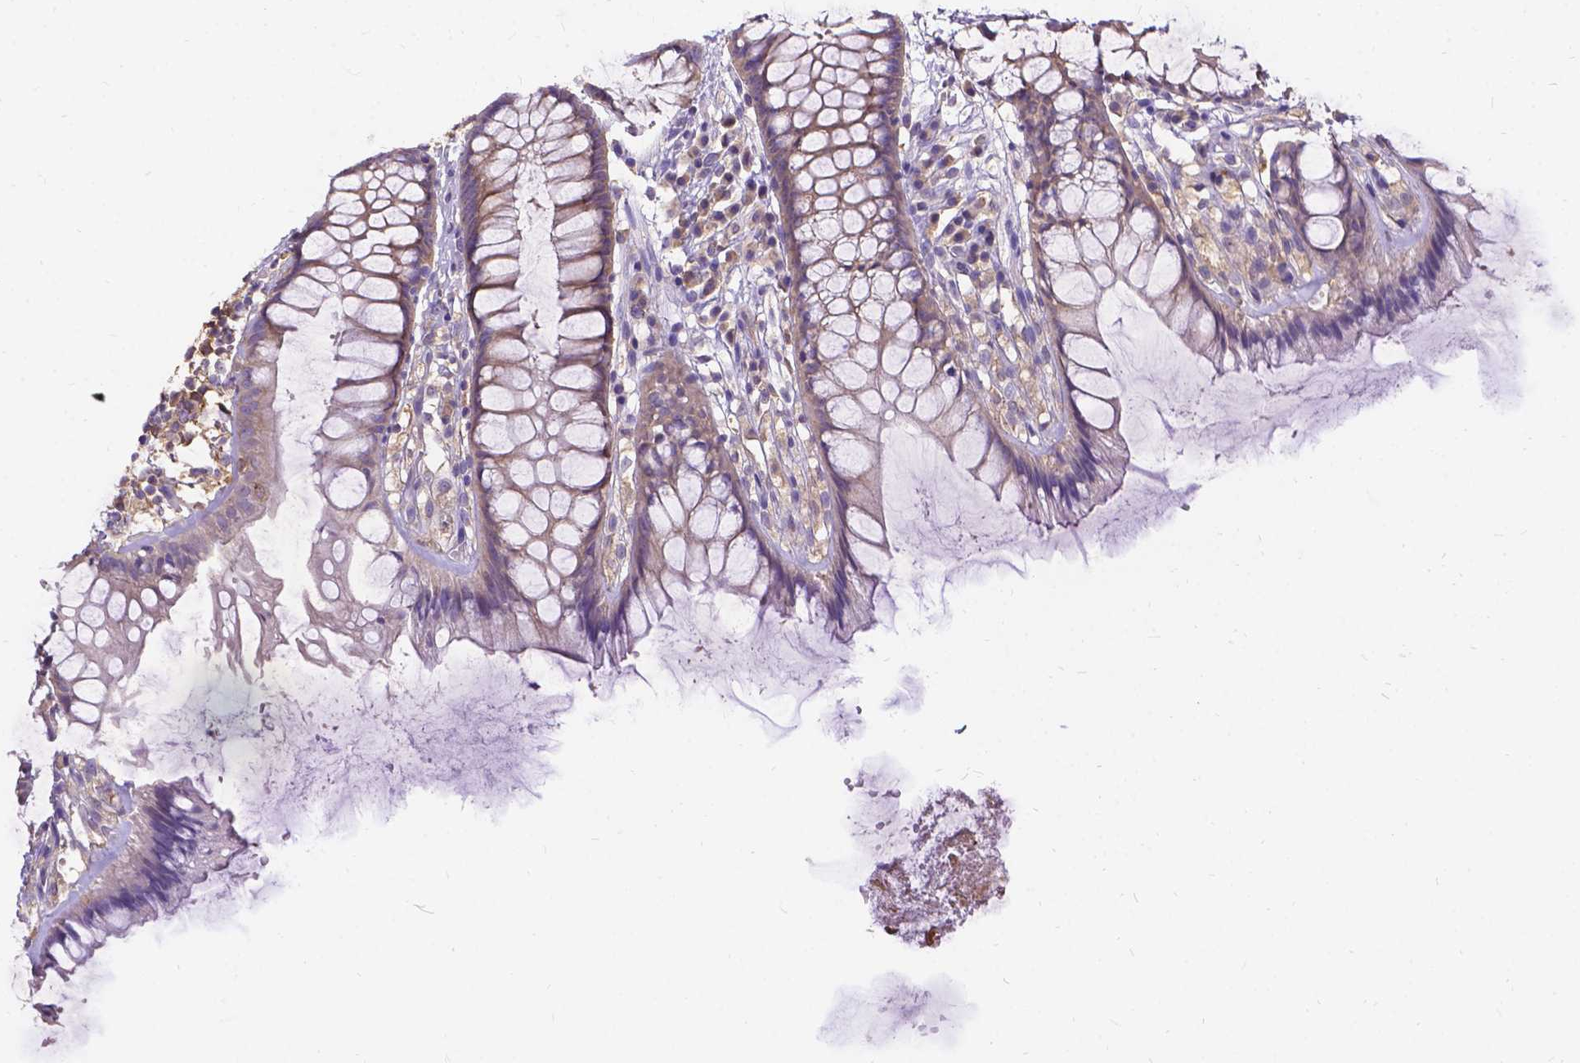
{"staining": {"intensity": "moderate", "quantity": ">75%", "location": "cytoplasmic/membranous"}, "tissue": "rectum", "cell_type": "Glandular cells", "image_type": "normal", "snomed": [{"axis": "morphology", "description": "Normal tissue, NOS"}, {"axis": "topography", "description": "Rectum"}], "caption": "Rectum was stained to show a protein in brown. There is medium levels of moderate cytoplasmic/membranous staining in approximately >75% of glandular cells. The staining was performed using DAB (3,3'-diaminobenzidine) to visualize the protein expression in brown, while the nuclei were stained in blue with hematoxylin (Magnification: 20x).", "gene": "DENND6A", "patient": {"sex": "female", "age": 62}}